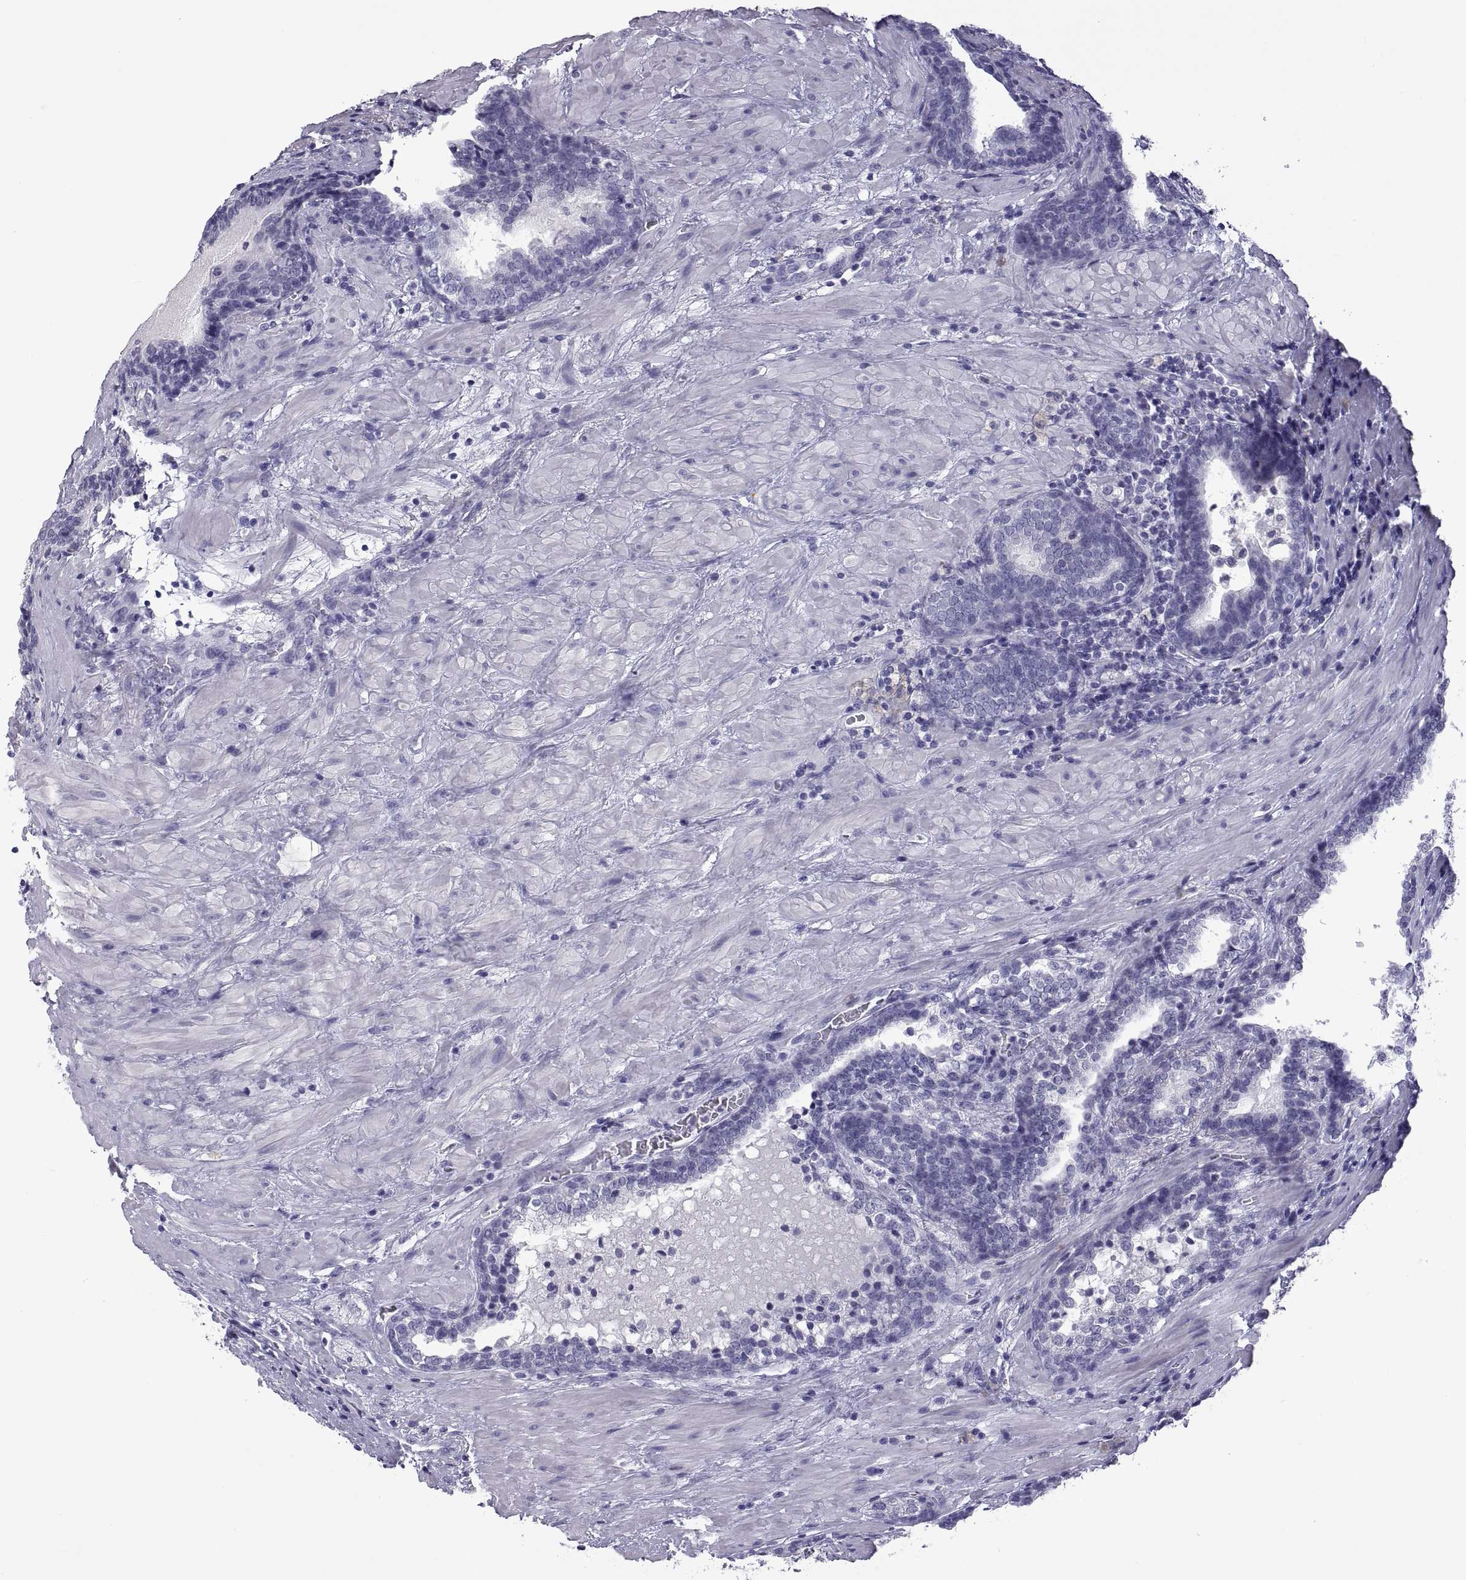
{"staining": {"intensity": "negative", "quantity": "none", "location": "none"}, "tissue": "prostate cancer", "cell_type": "Tumor cells", "image_type": "cancer", "snomed": [{"axis": "morphology", "description": "Adenocarcinoma, NOS"}, {"axis": "topography", "description": "Prostate and seminal vesicle, NOS"}], "caption": "Prostate adenocarcinoma was stained to show a protein in brown. There is no significant positivity in tumor cells.", "gene": "RDM1", "patient": {"sex": "male", "age": 63}}